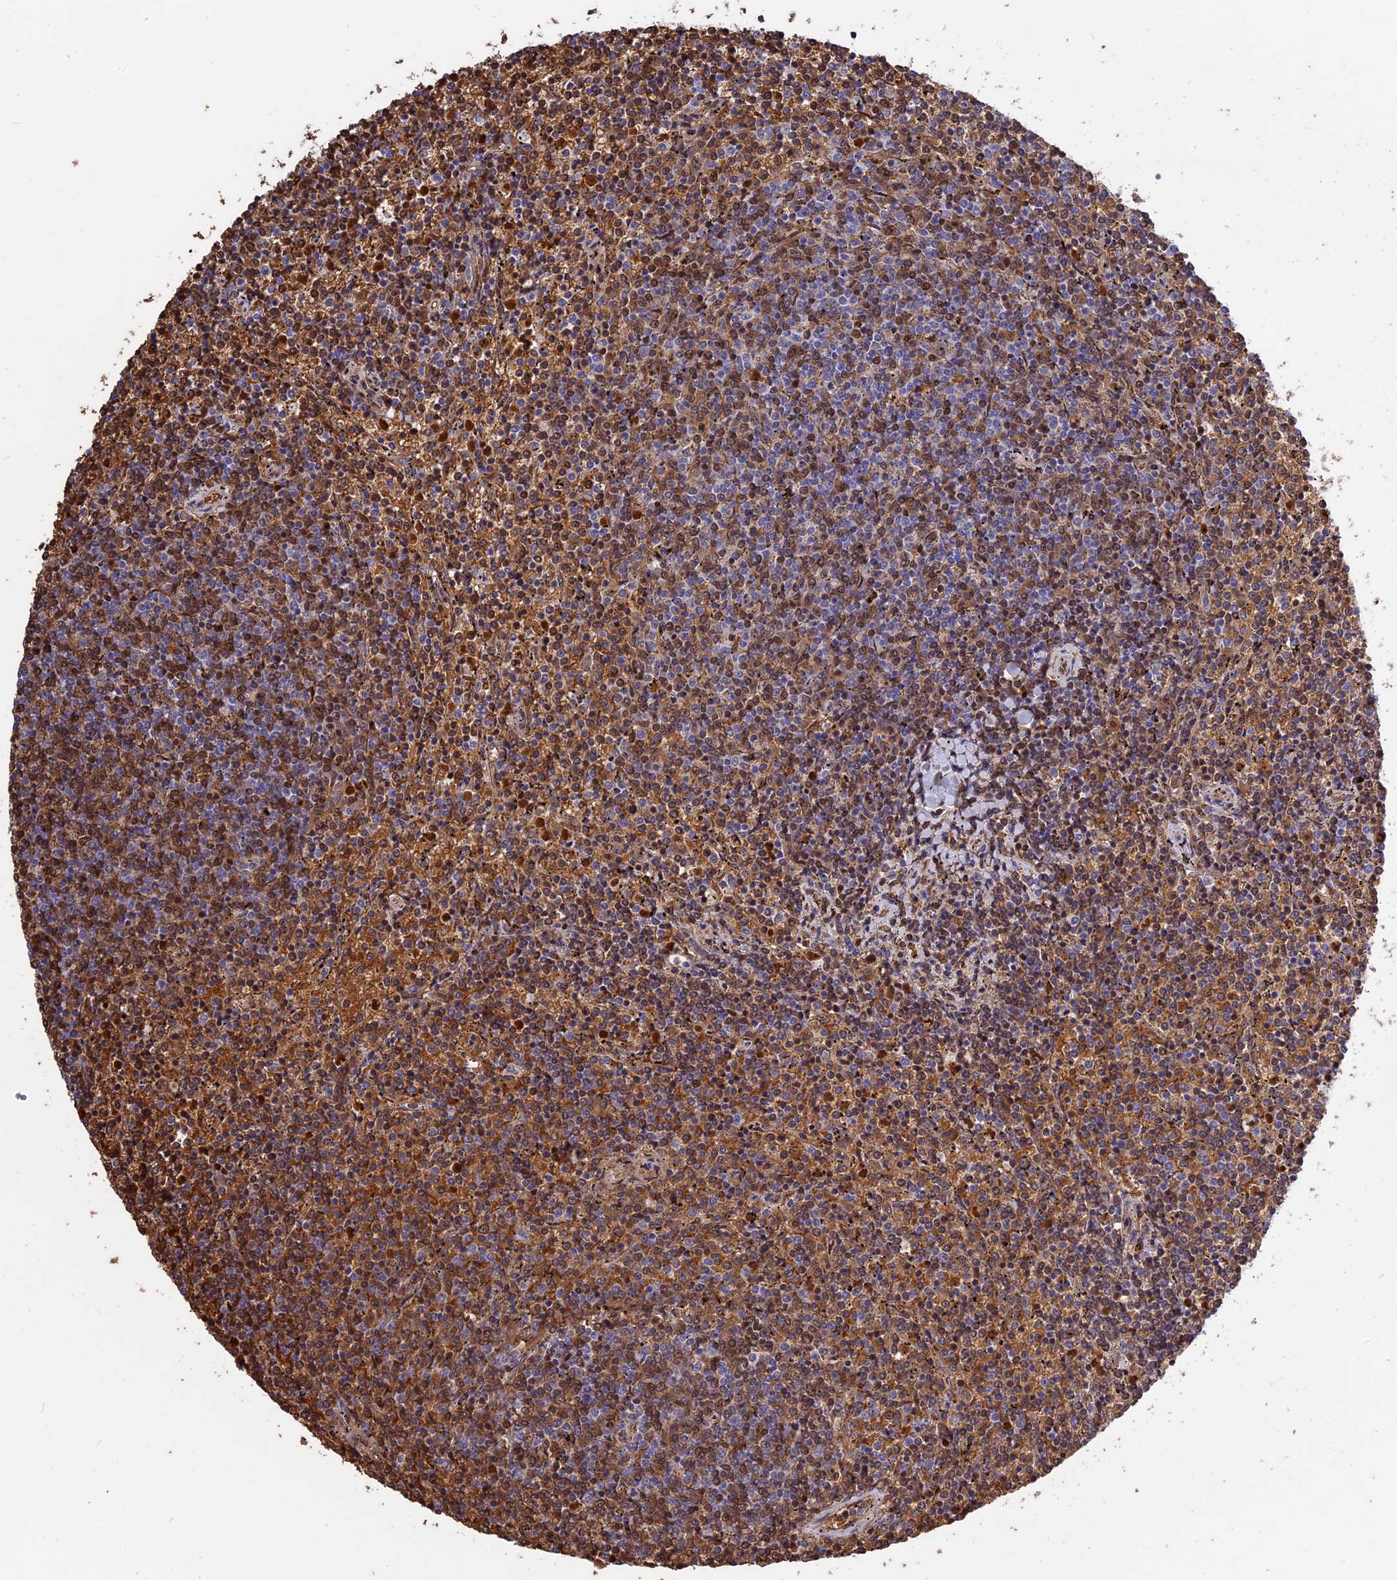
{"staining": {"intensity": "strong", "quantity": "25%-75%", "location": "cytoplasmic/membranous,nuclear"}, "tissue": "lymphoma", "cell_type": "Tumor cells", "image_type": "cancer", "snomed": [{"axis": "morphology", "description": "Malignant lymphoma, non-Hodgkin's type, Low grade"}, {"axis": "topography", "description": "Spleen"}], "caption": "Protein analysis of lymphoma tissue shows strong cytoplasmic/membranous and nuclear expression in approximately 25%-75% of tumor cells.", "gene": "KNOP1", "patient": {"sex": "female", "age": 50}}